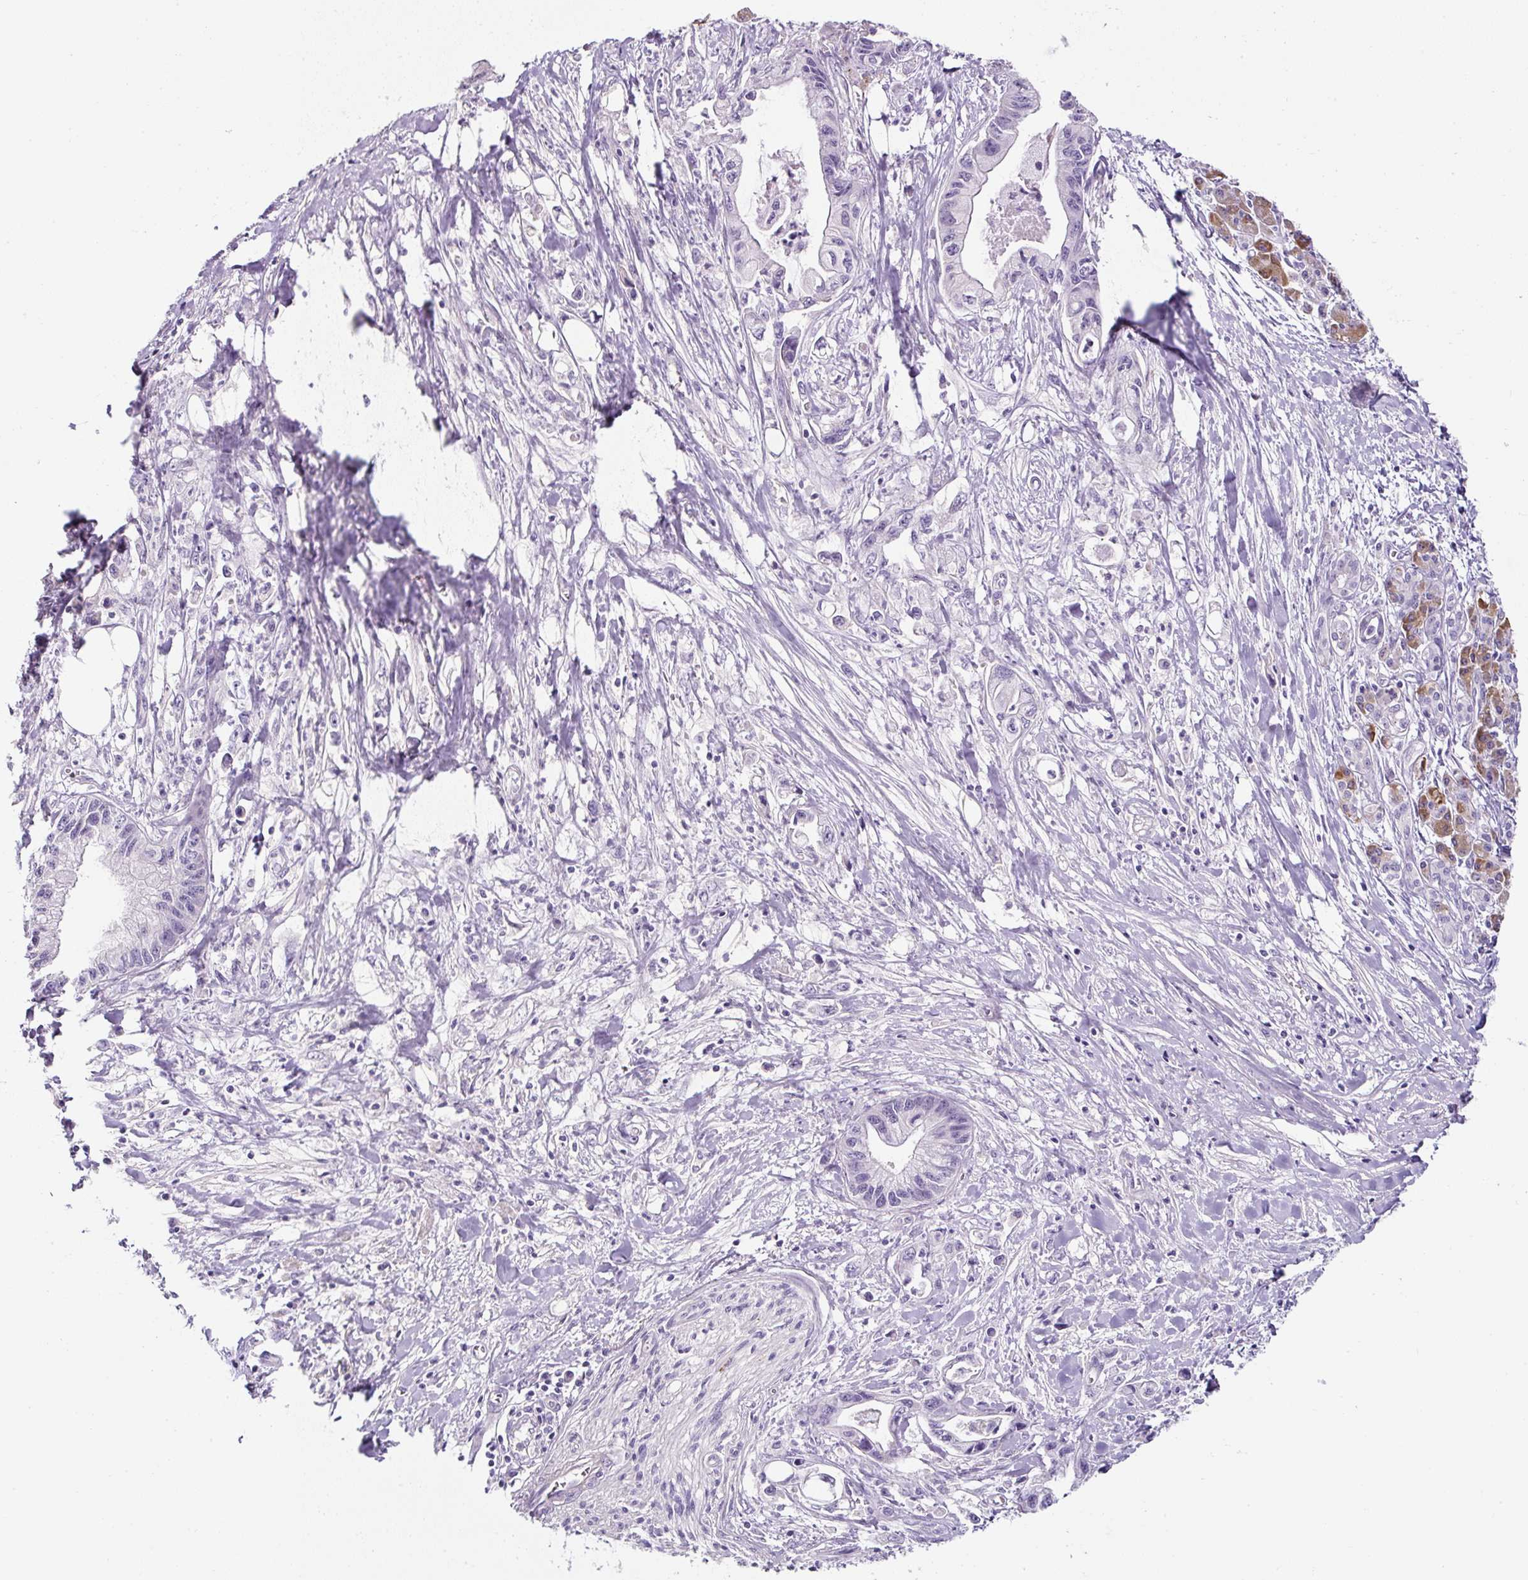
{"staining": {"intensity": "negative", "quantity": "none", "location": "none"}, "tissue": "pancreatic cancer", "cell_type": "Tumor cells", "image_type": "cancer", "snomed": [{"axis": "morphology", "description": "Adenocarcinoma, NOS"}, {"axis": "topography", "description": "Pancreas"}], "caption": "This is an immunohistochemistry histopathology image of adenocarcinoma (pancreatic). There is no staining in tumor cells.", "gene": "OR14A2", "patient": {"sex": "male", "age": 61}}